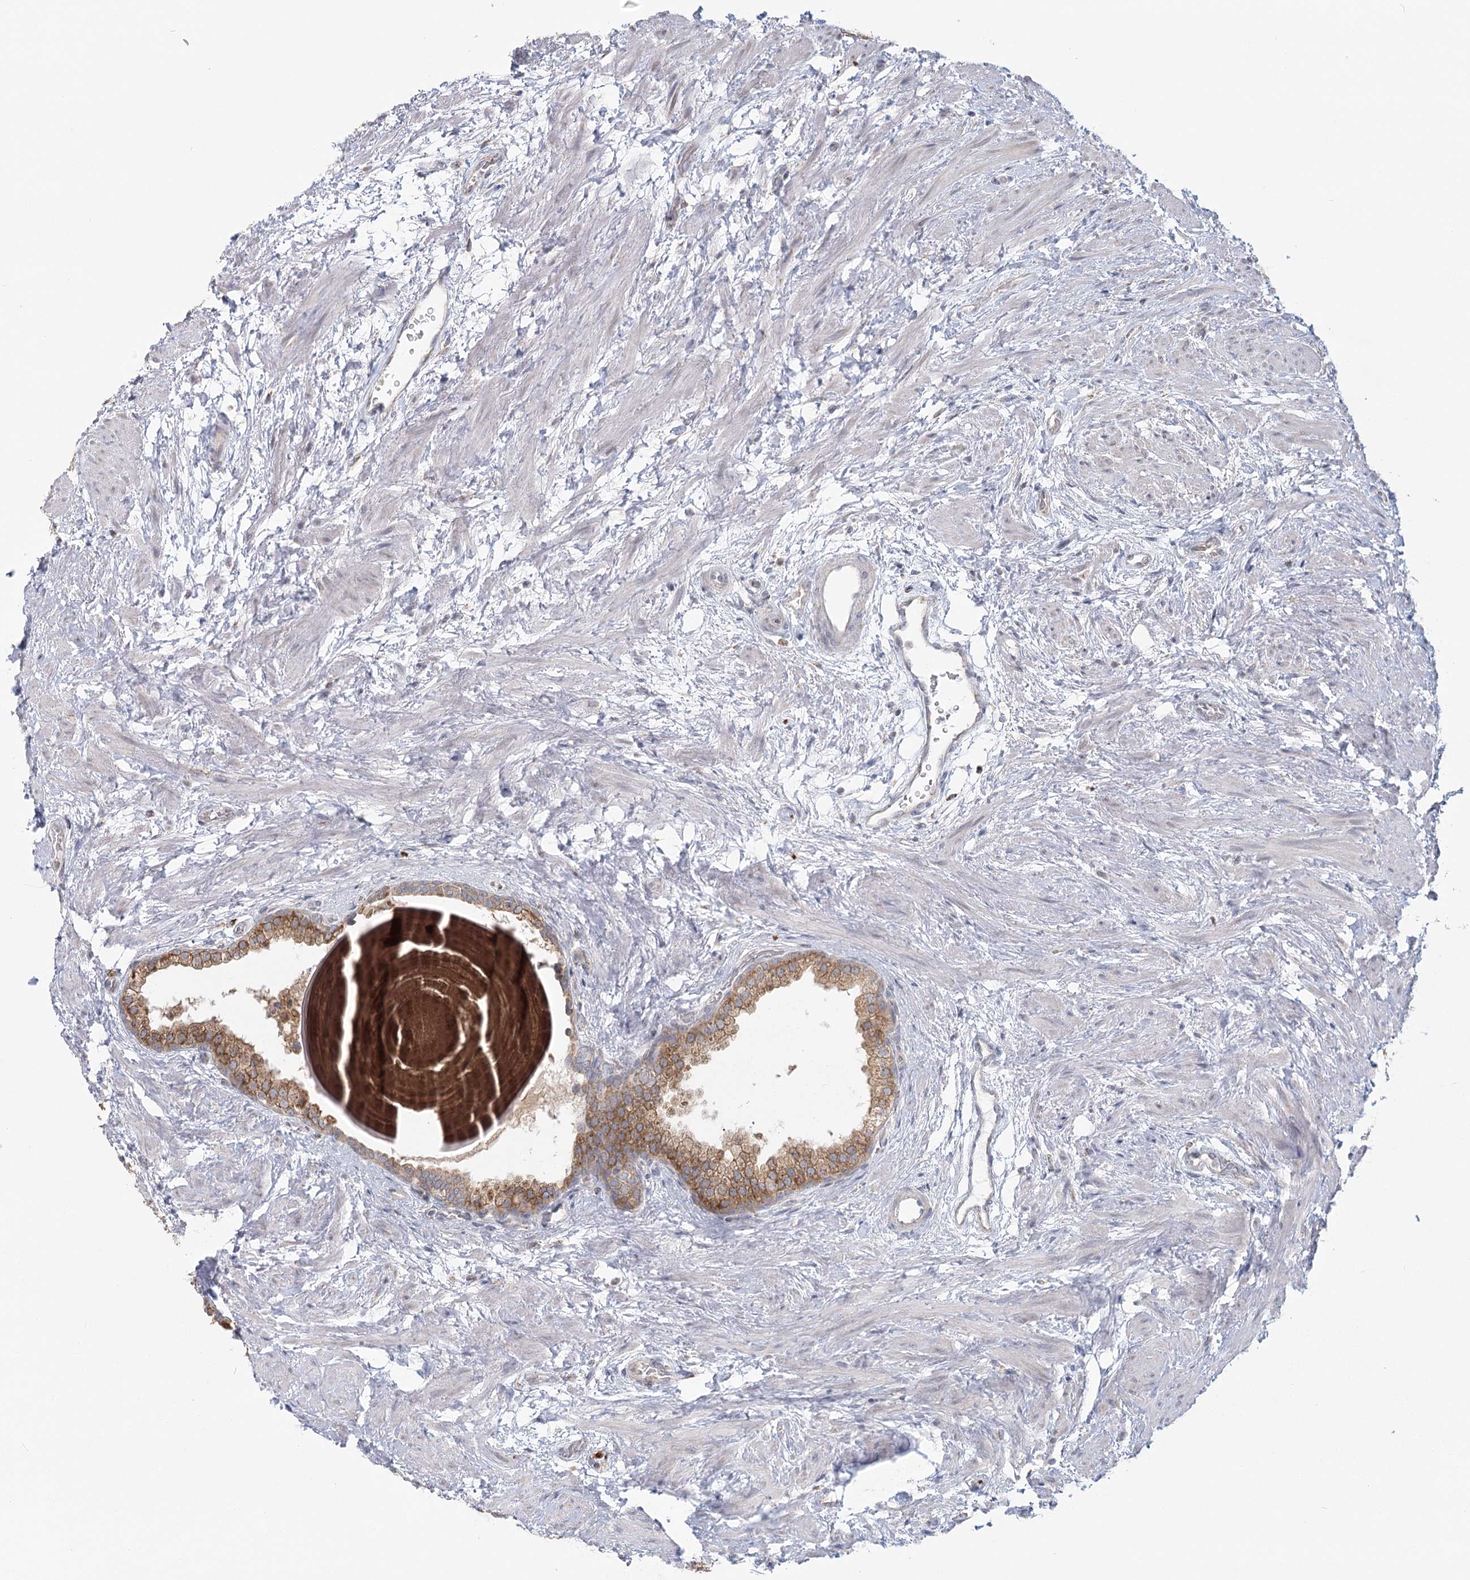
{"staining": {"intensity": "moderate", "quantity": ">75%", "location": "cytoplasmic/membranous"}, "tissue": "prostate", "cell_type": "Glandular cells", "image_type": "normal", "snomed": [{"axis": "morphology", "description": "Normal tissue, NOS"}, {"axis": "topography", "description": "Prostate"}], "caption": "Prostate stained with immunohistochemistry exhibits moderate cytoplasmic/membranous positivity in about >75% of glandular cells.", "gene": "LACTB", "patient": {"sex": "male", "age": 48}}